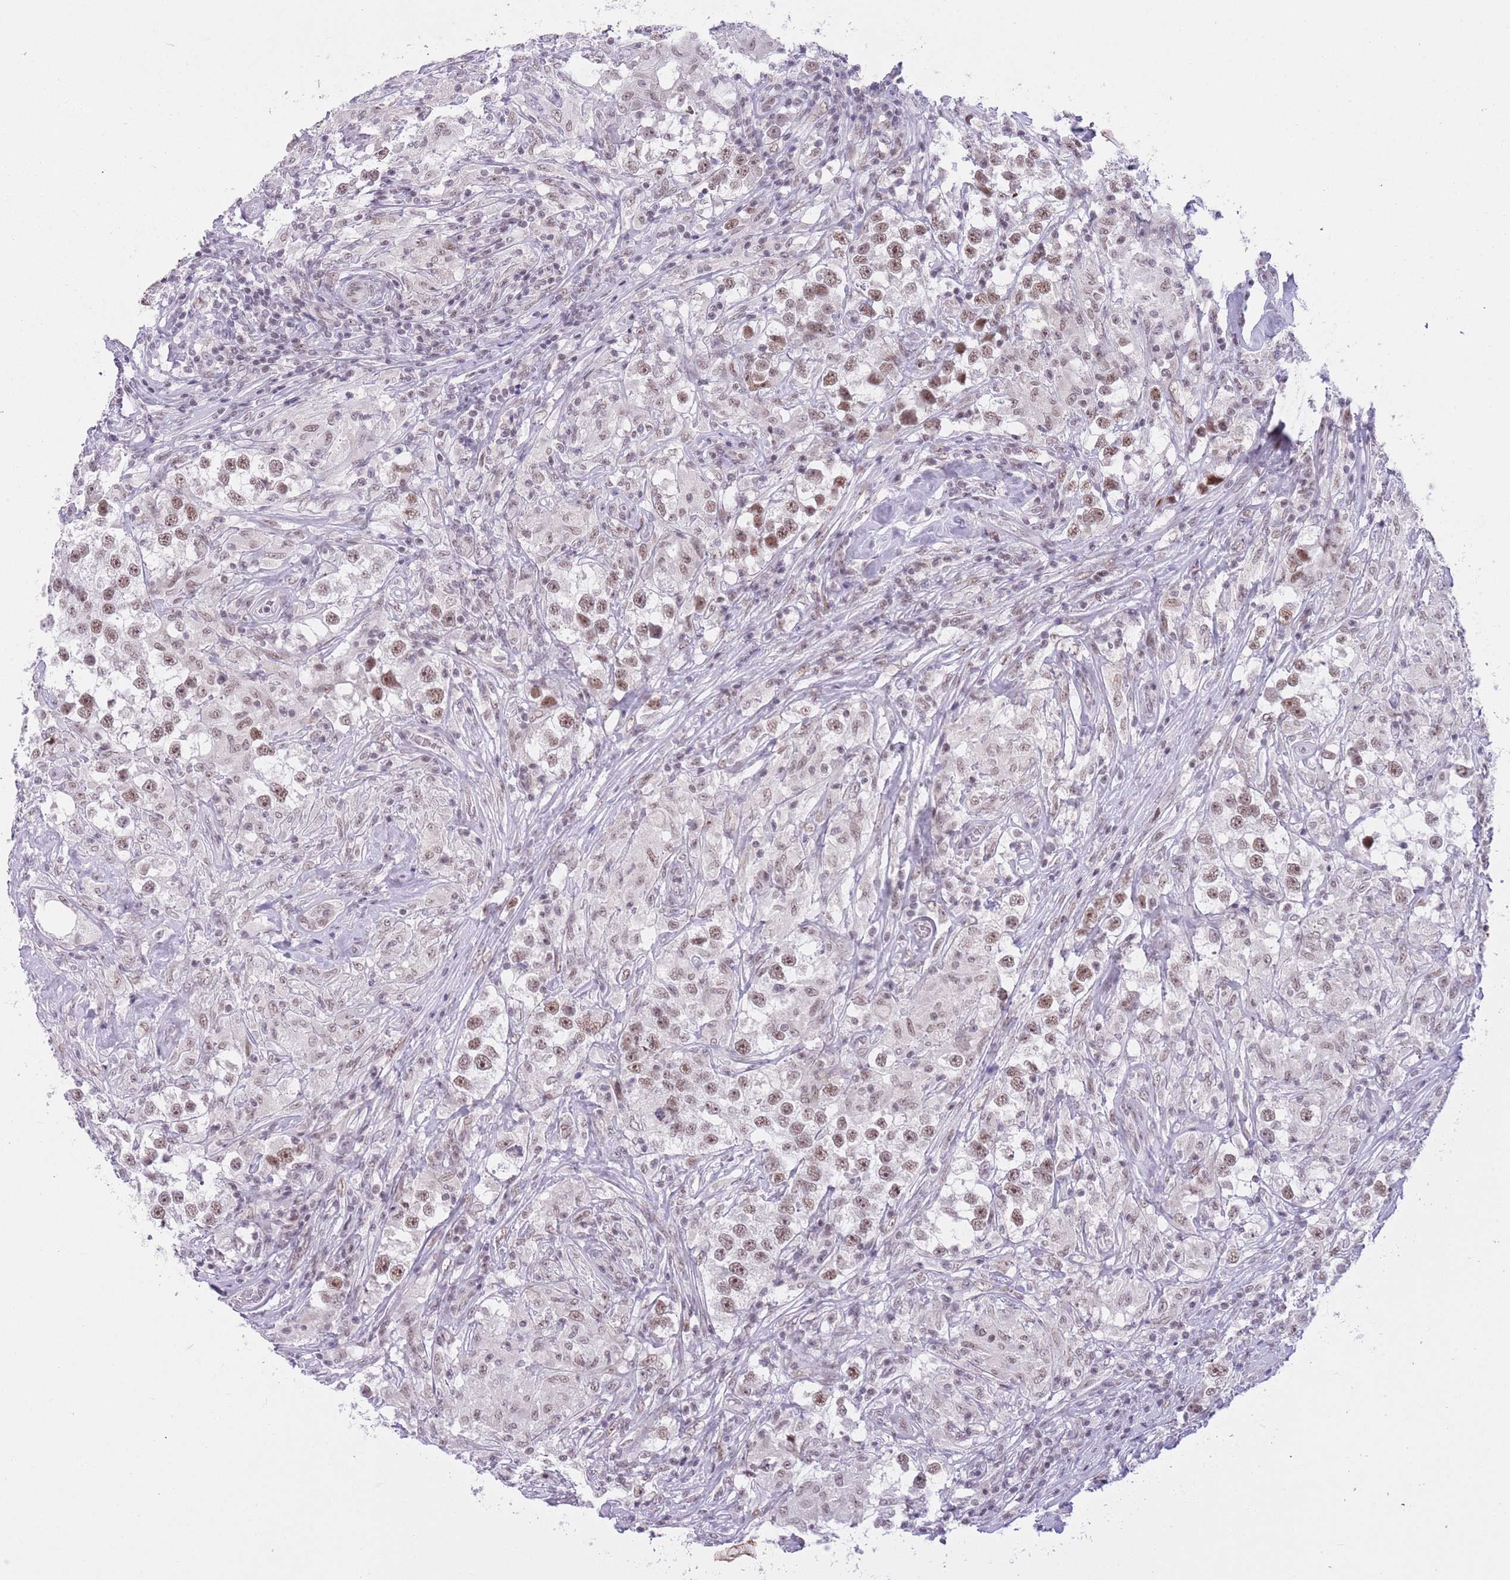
{"staining": {"intensity": "moderate", "quantity": ">75%", "location": "nuclear"}, "tissue": "testis cancer", "cell_type": "Tumor cells", "image_type": "cancer", "snomed": [{"axis": "morphology", "description": "Seminoma, NOS"}, {"axis": "topography", "description": "Testis"}], "caption": "IHC staining of seminoma (testis), which demonstrates medium levels of moderate nuclear expression in about >75% of tumor cells indicating moderate nuclear protein positivity. The staining was performed using DAB (3,3'-diaminobenzidine) (brown) for protein detection and nuclei were counterstained in hematoxylin (blue).", "gene": "RFX1", "patient": {"sex": "male", "age": 46}}